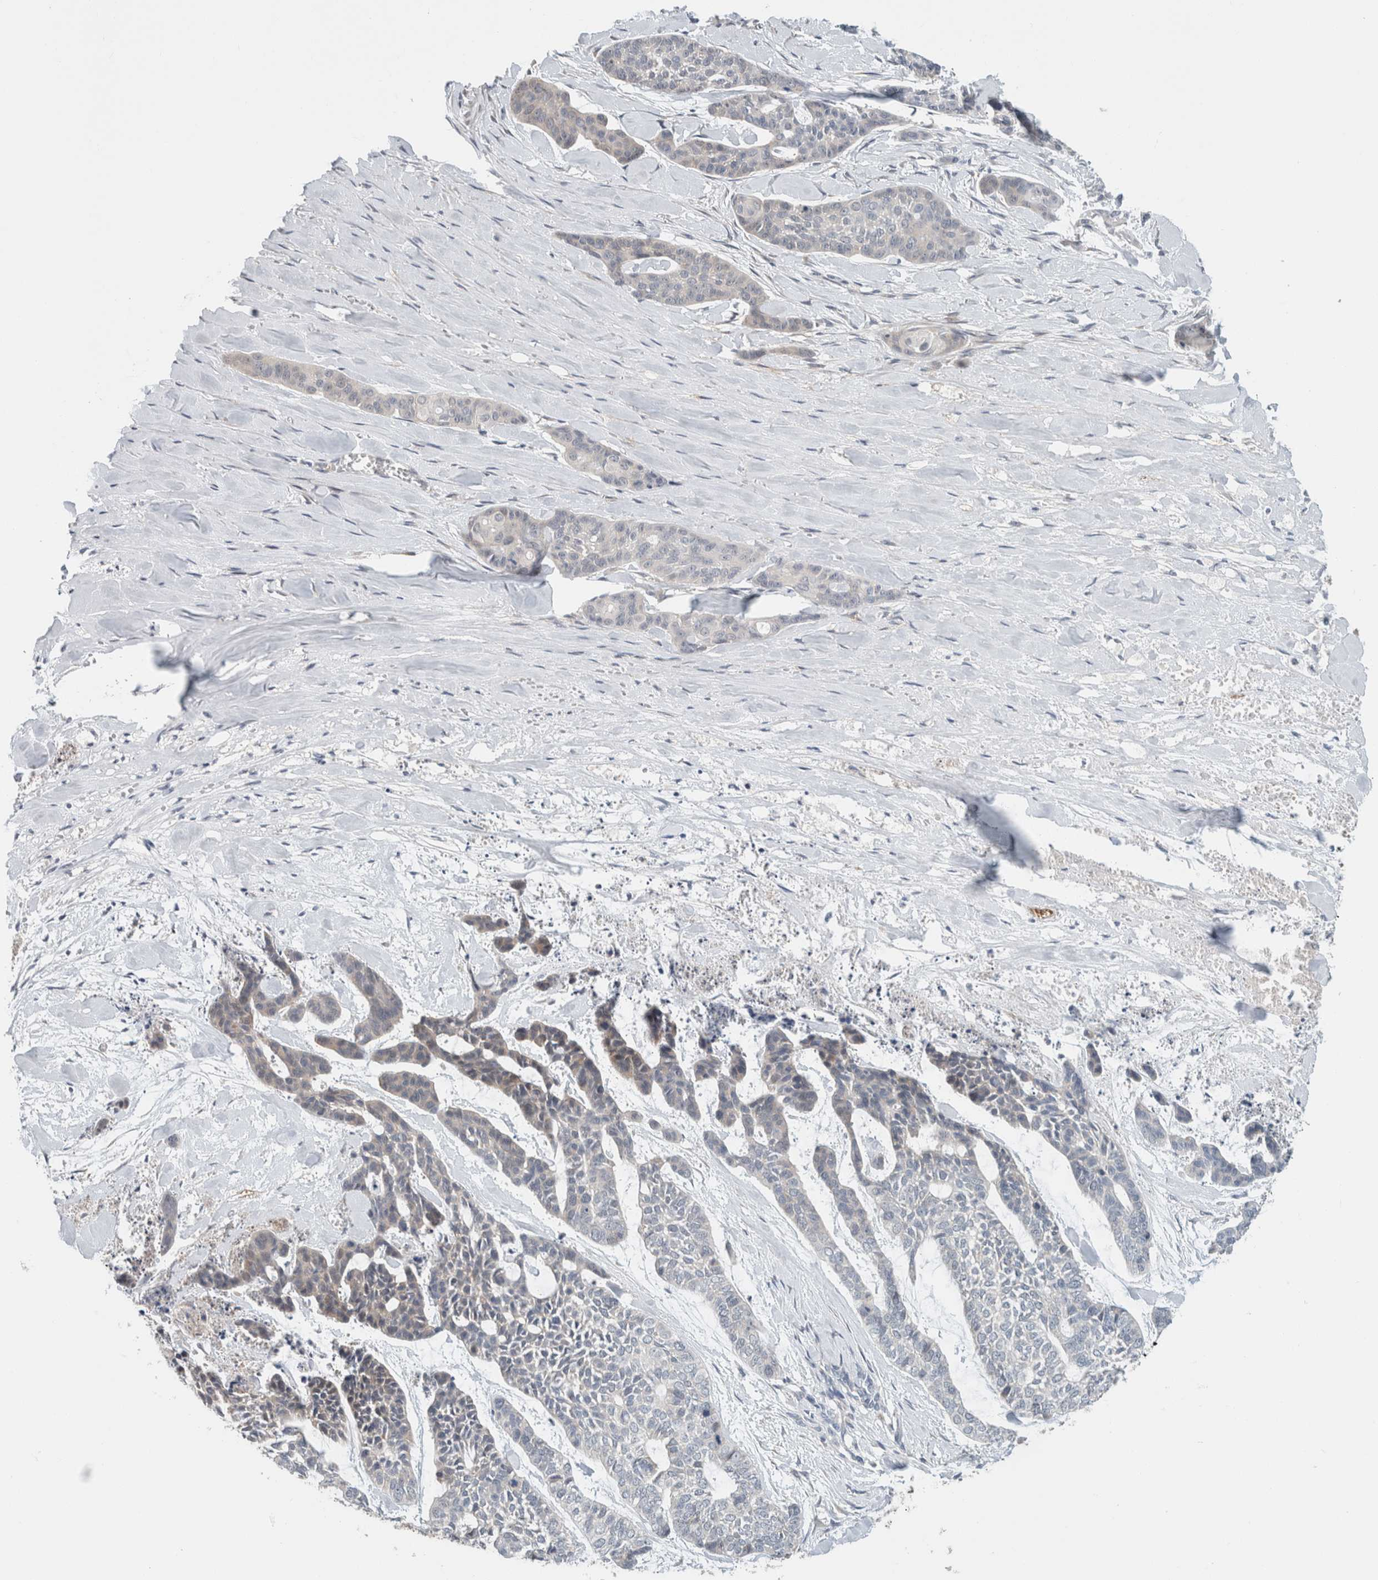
{"staining": {"intensity": "negative", "quantity": "none", "location": "none"}, "tissue": "skin cancer", "cell_type": "Tumor cells", "image_type": "cancer", "snomed": [{"axis": "morphology", "description": "Basal cell carcinoma"}, {"axis": "topography", "description": "Skin"}], "caption": "Tumor cells are negative for protein expression in human skin basal cell carcinoma.", "gene": "CRAT", "patient": {"sex": "female", "age": 64}}